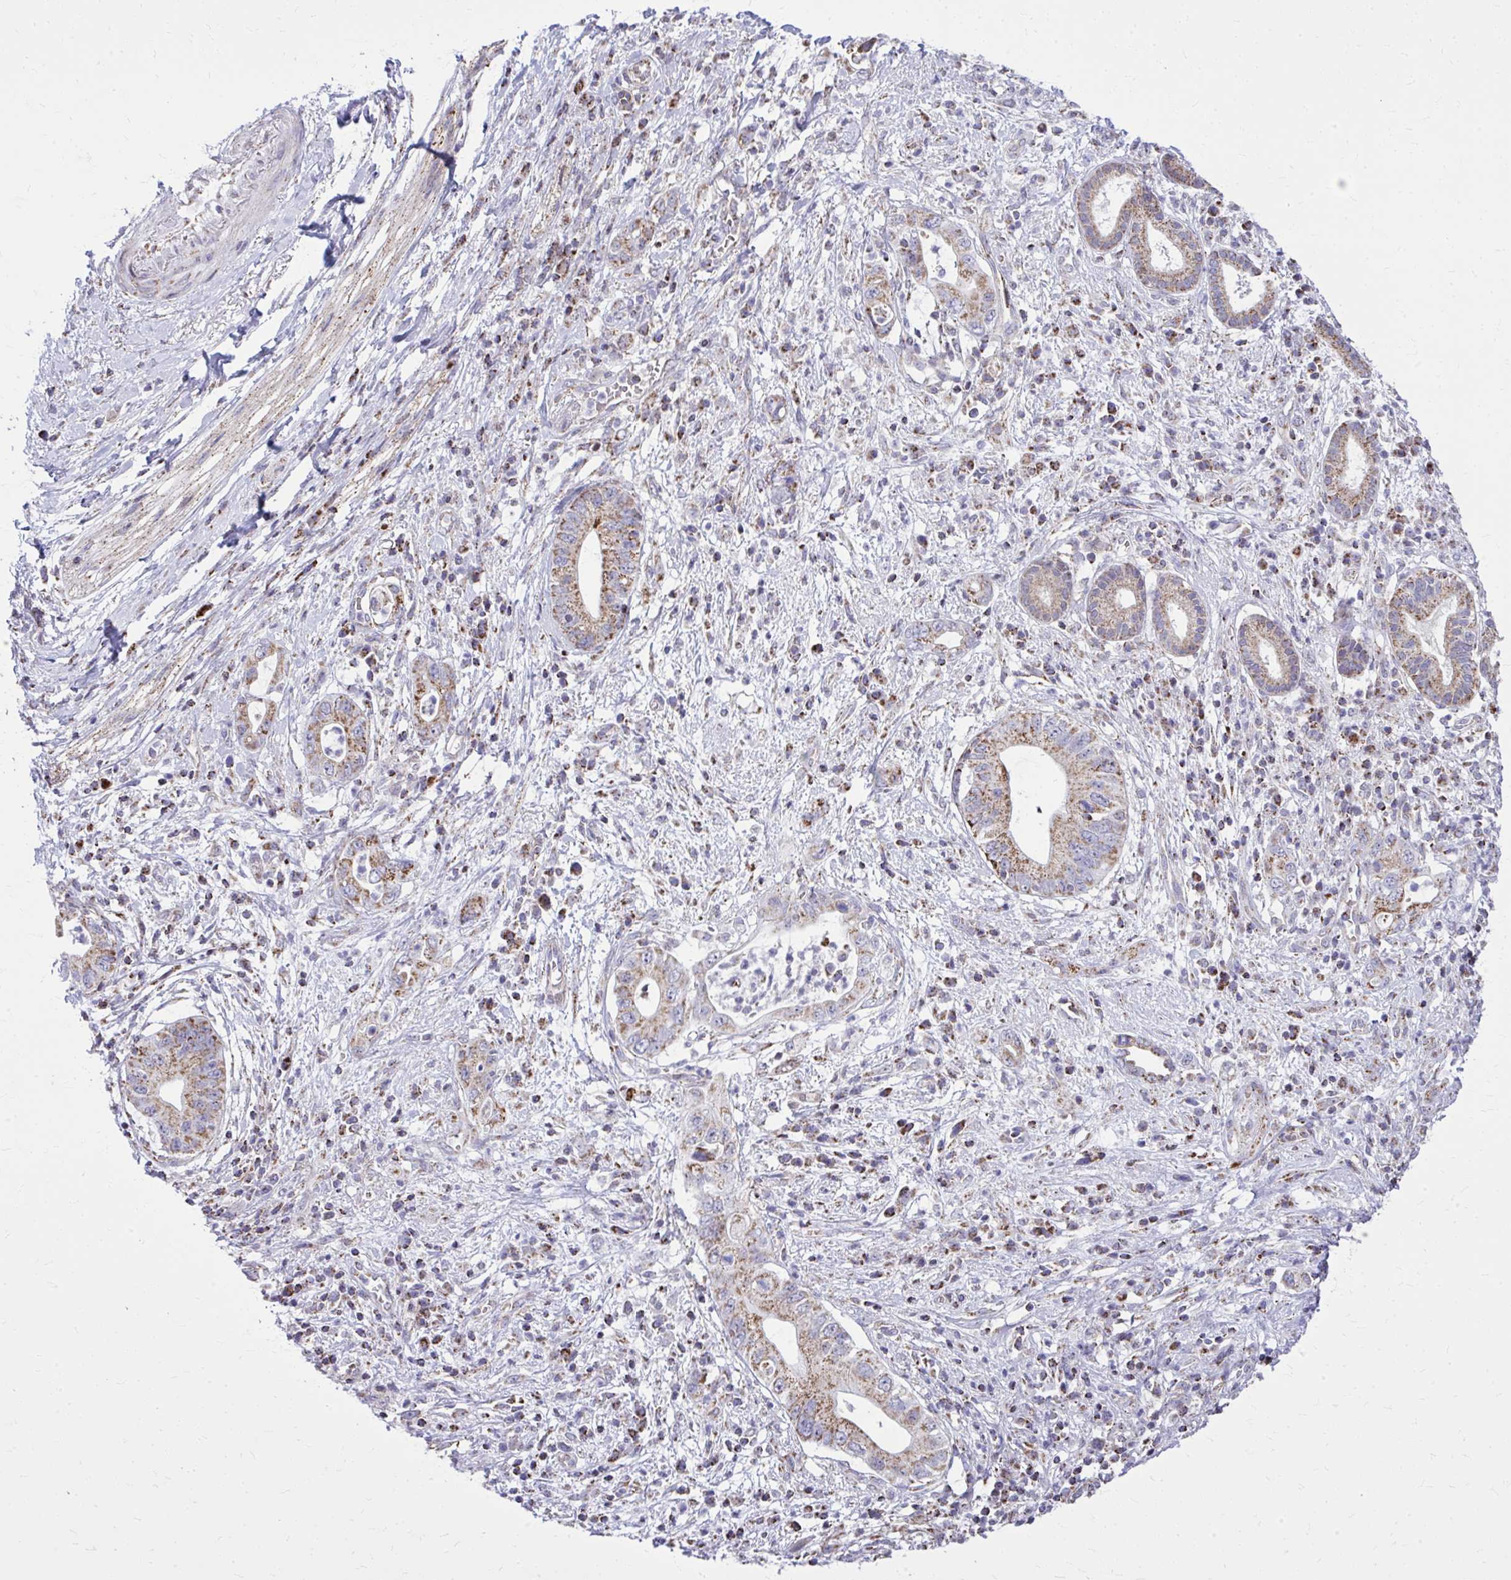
{"staining": {"intensity": "moderate", "quantity": ">75%", "location": "cytoplasmic/membranous"}, "tissue": "pancreatic cancer", "cell_type": "Tumor cells", "image_type": "cancer", "snomed": [{"axis": "morphology", "description": "Adenocarcinoma, NOS"}, {"axis": "topography", "description": "Pancreas"}], "caption": "Immunohistochemical staining of pancreatic cancer exhibits medium levels of moderate cytoplasmic/membranous positivity in about >75% of tumor cells.", "gene": "ZNF362", "patient": {"sex": "female", "age": 72}}